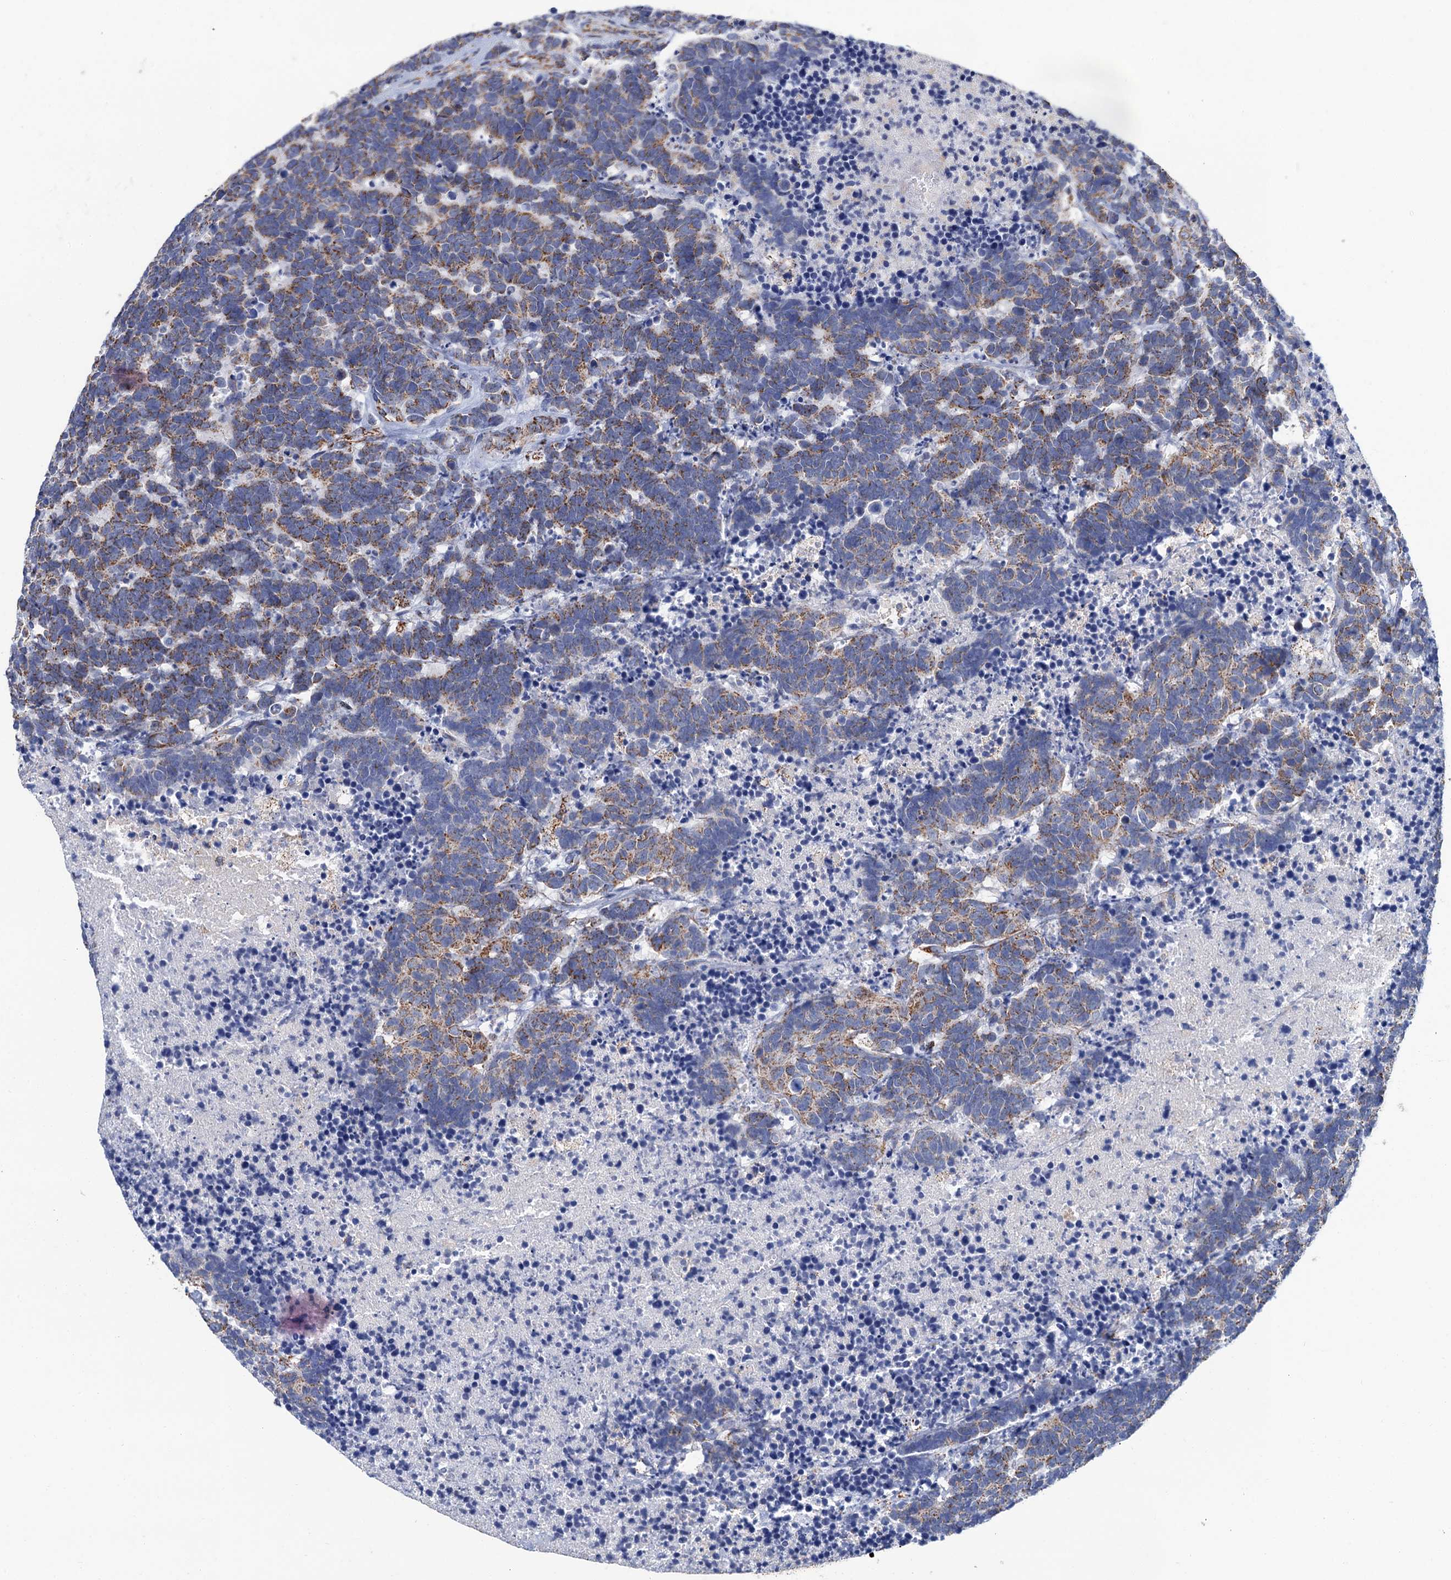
{"staining": {"intensity": "weak", "quantity": ">75%", "location": "cytoplasmic/membranous"}, "tissue": "carcinoid", "cell_type": "Tumor cells", "image_type": "cancer", "snomed": [{"axis": "morphology", "description": "Carcinoma, NOS"}, {"axis": "morphology", "description": "Carcinoid, malignant, NOS"}, {"axis": "topography", "description": "Urinary bladder"}], "caption": "DAB immunohistochemical staining of human carcinoma reveals weak cytoplasmic/membranous protein staining in about >75% of tumor cells.", "gene": "IVD", "patient": {"sex": "male", "age": 57}}